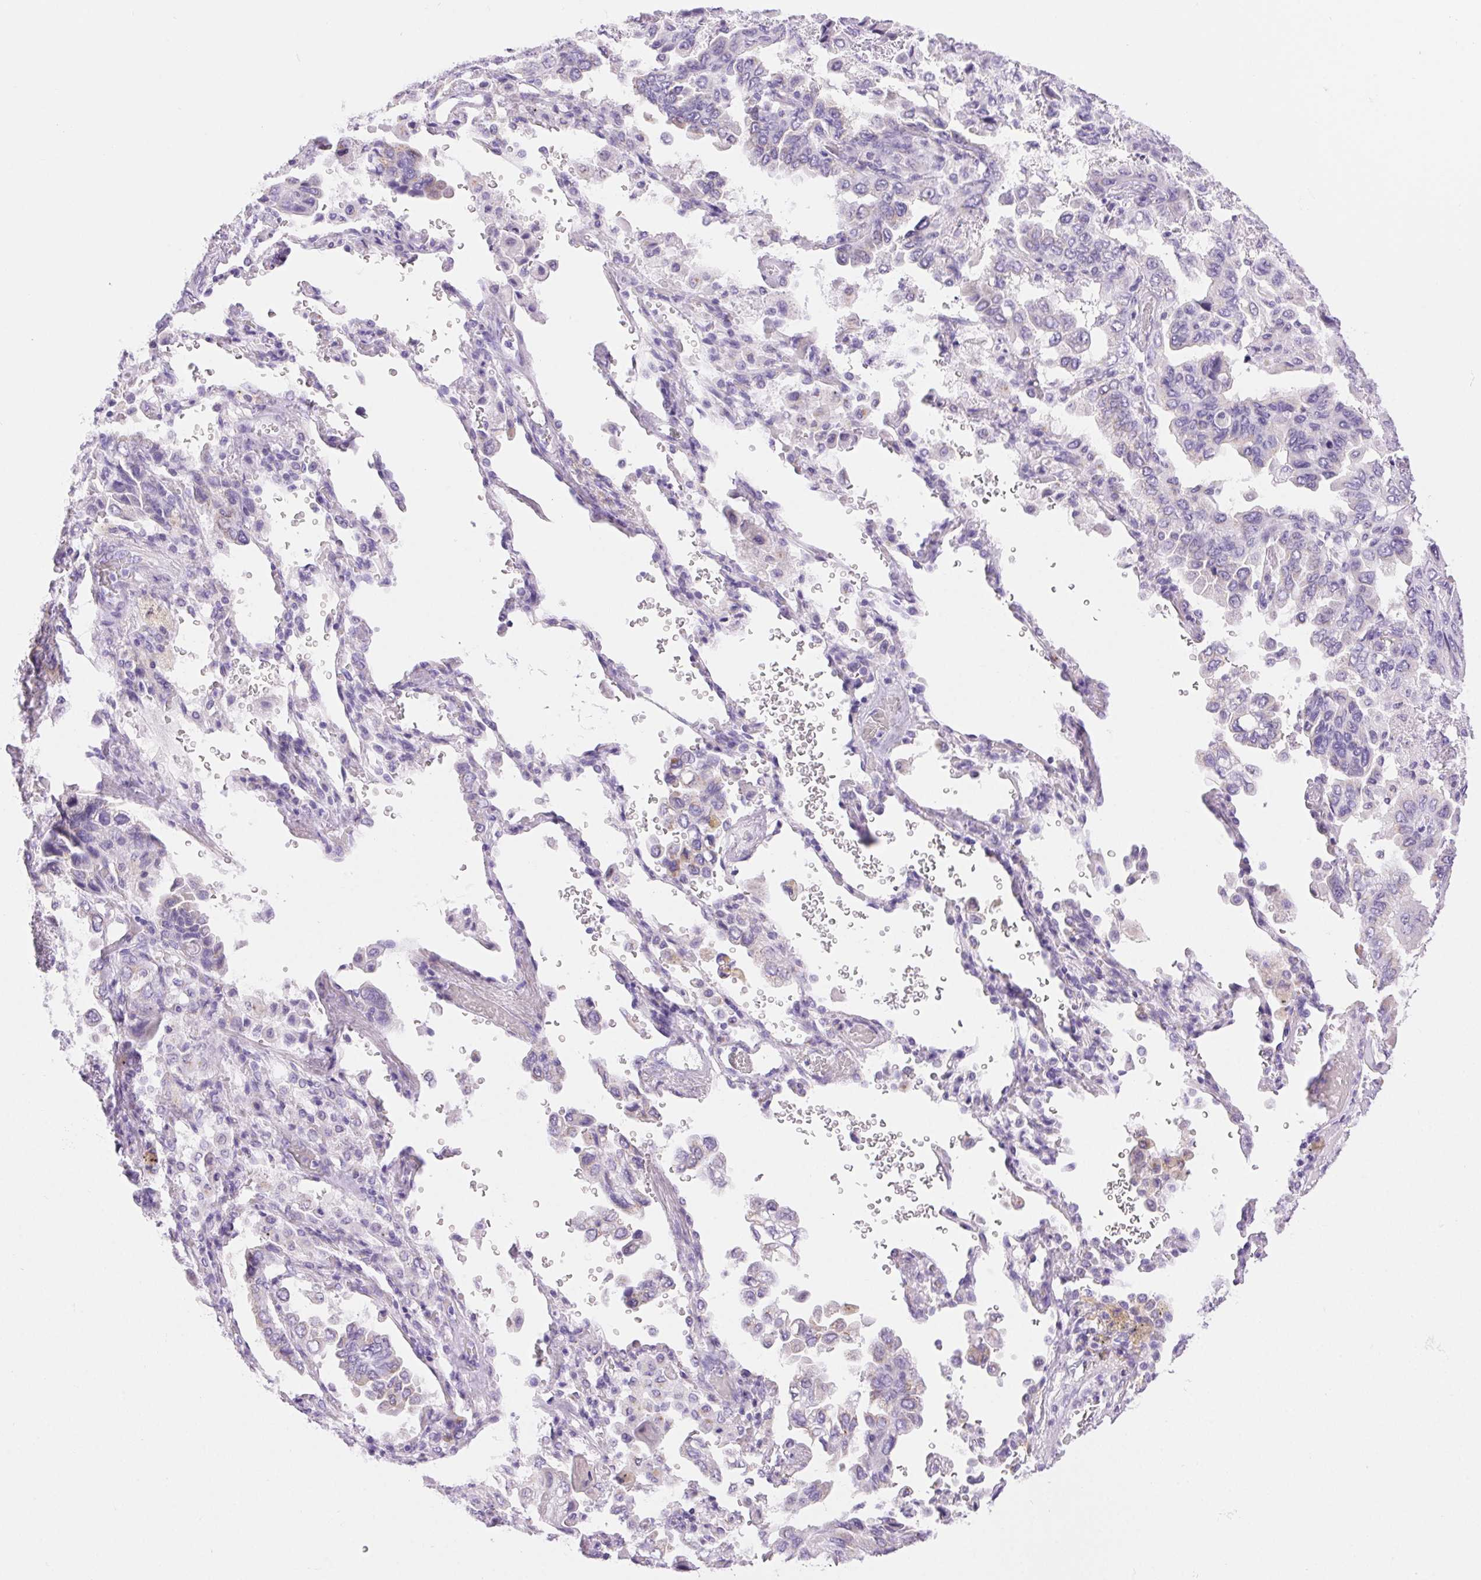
{"staining": {"intensity": "weak", "quantity": "<25%", "location": "cytoplasmic/membranous"}, "tissue": "lung cancer", "cell_type": "Tumor cells", "image_type": "cancer", "snomed": [{"axis": "morphology", "description": "Aneuploidy"}, {"axis": "morphology", "description": "Adenocarcinoma, NOS"}, {"axis": "morphology", "description": "Adenocarcinoma, metastatic, NOS"}, {"axis": "topography", "description": "Lymph node"}, {"axis": "topography", "description": "Lung"}], "caption": "Protein analysis of adenocarcinoma (lung) exhibits no significant expression in tumor cells. (DAB (3,3'-diaminobenzidine) IHC visualized using brightfield microscopy, high magnification).", "gene": "SERPINB3", "patient": {"sex": "female", "age": 48}}